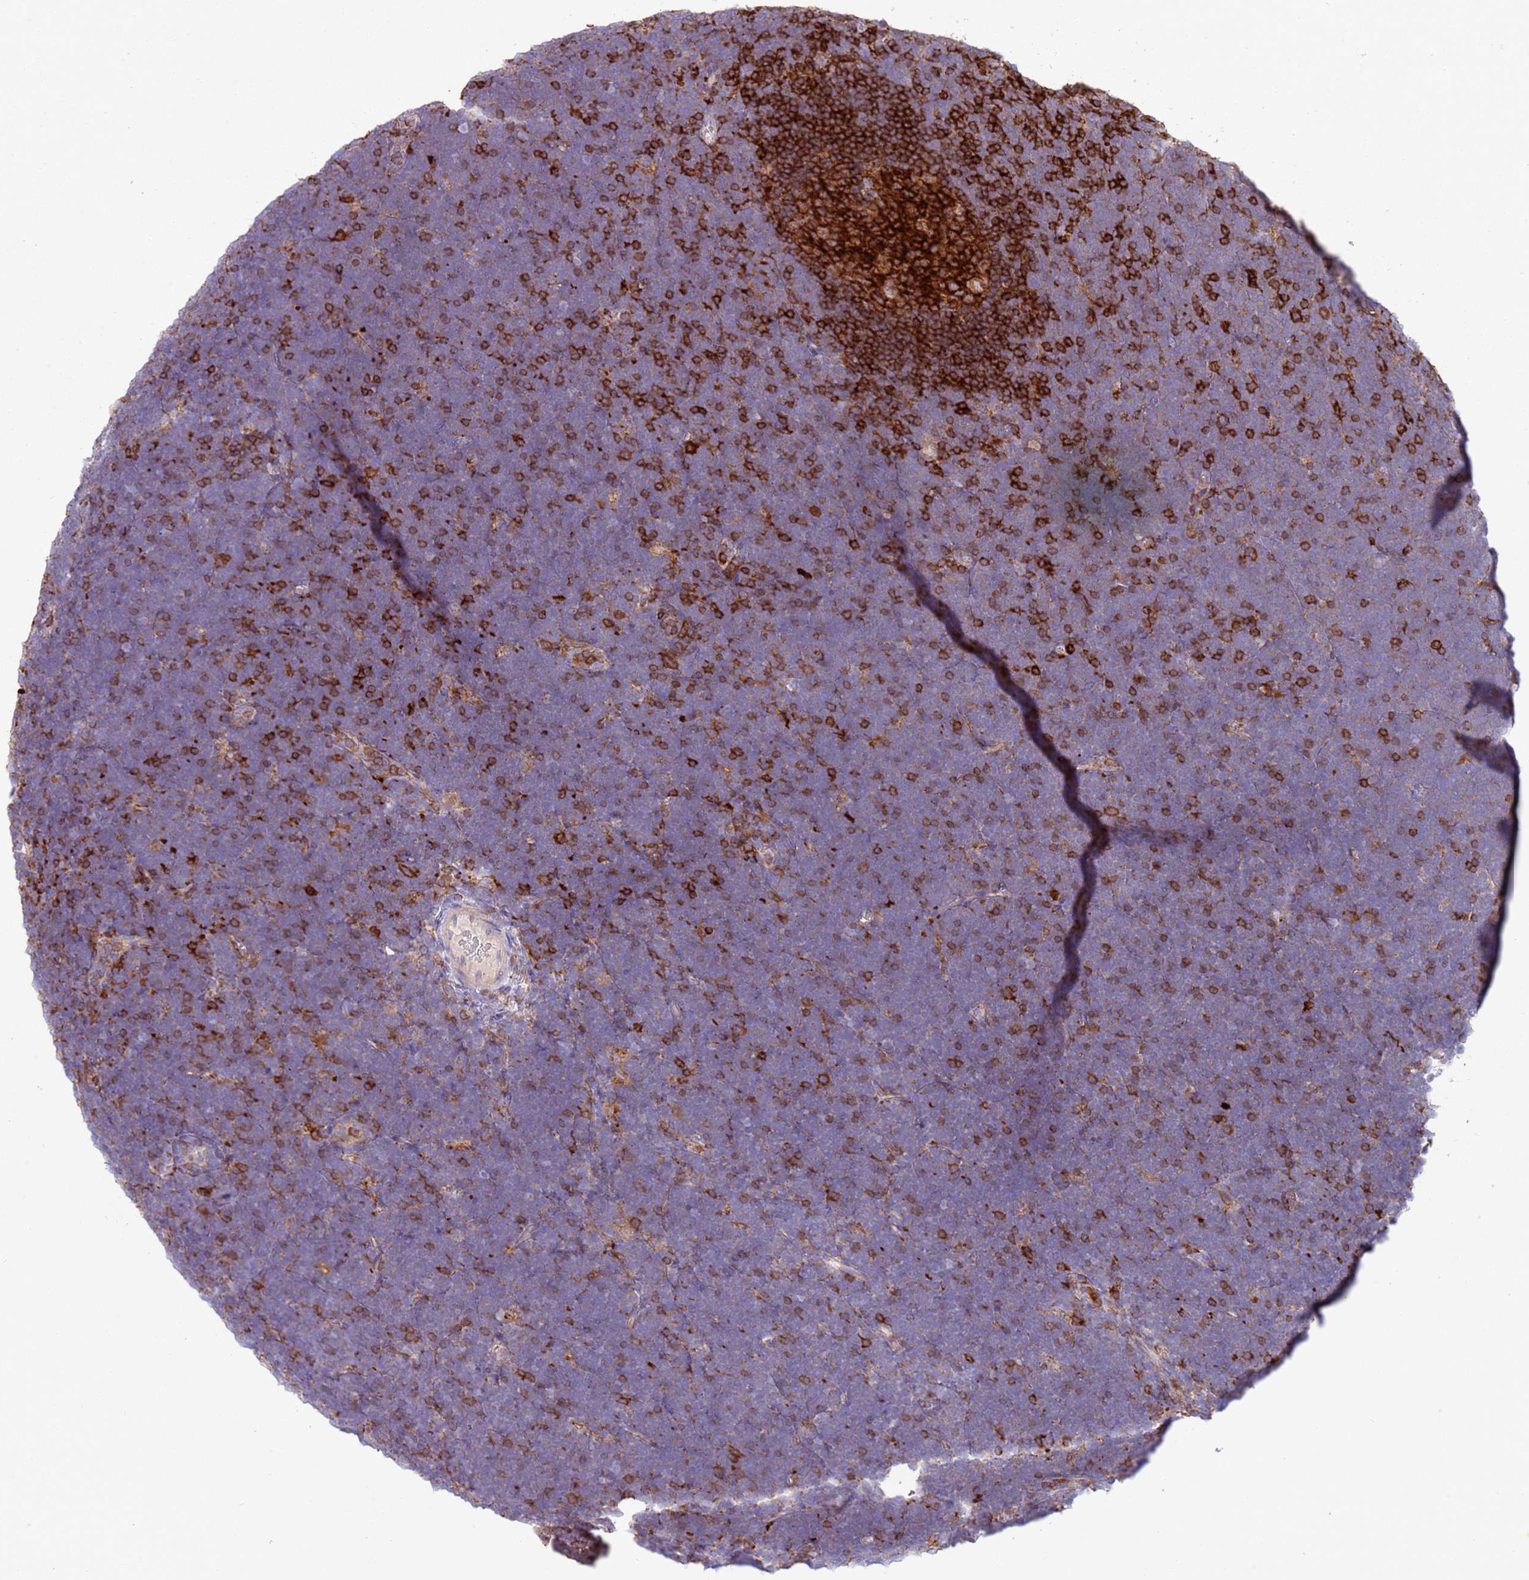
{"staining": {"intensity": "strong", "quantity": "<25%", "location": "cytoplasmic/membranous"}, "tissue": "lymphoma", "cell_type": "Tumor cells", "image_type": "cancer", "snomed": [{"axis": "morphology", "description": "Malignant lymphoma, non-Hodgkin's type, High grade"}, {"axis": "topography", "description": "Lymph node"}], "caption": "High-grade malignant lymphoma, non-Hodgkin's type stained with DAB (3,3'-diaminobenzidine) immunohistochemistry shows medium levels of strong cytoplasmic/membranous positivity in about <25% of tumor cells.", "gene": "TTPAL", "patient": {"sex": "male", "age": 13}}